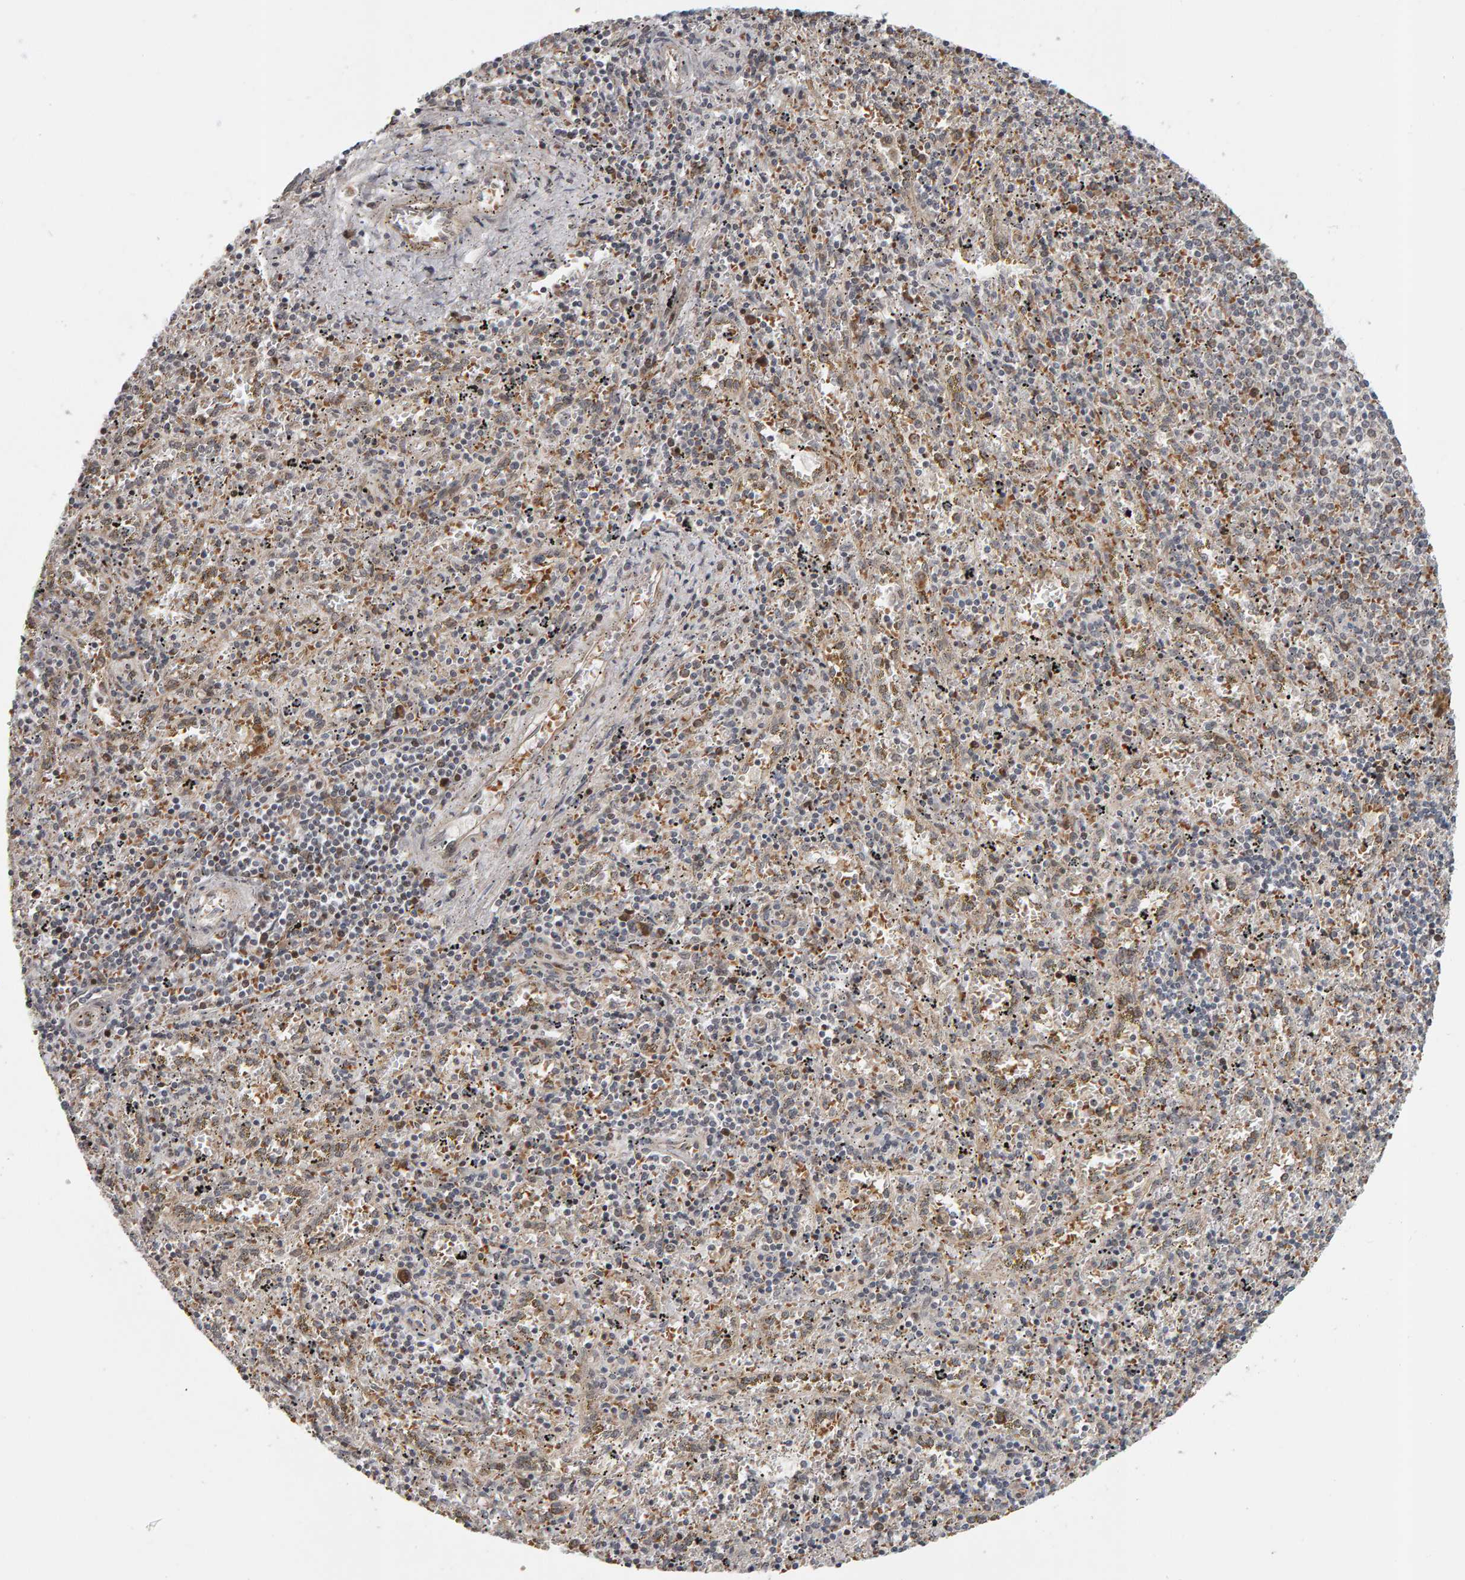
{"staining": {"intensity": "weak", "quantity": "<25%", "location": "nuclear"}, "tissue": "spleen", "cell_type": "Cells in red pulp", "image_type": "normal", "snomed": [{"axis": "morphology", "description": "Normal tissue, NOS"}, {"axis": "topography", "description": "Spleen"}], "caption": "IHC histopathology image of normal human spleen stained for a protein (brown), which reveals no expression in cells in red pulp.", "gene": "DAP3", "patient": {"sex": "male", "age": 11}}